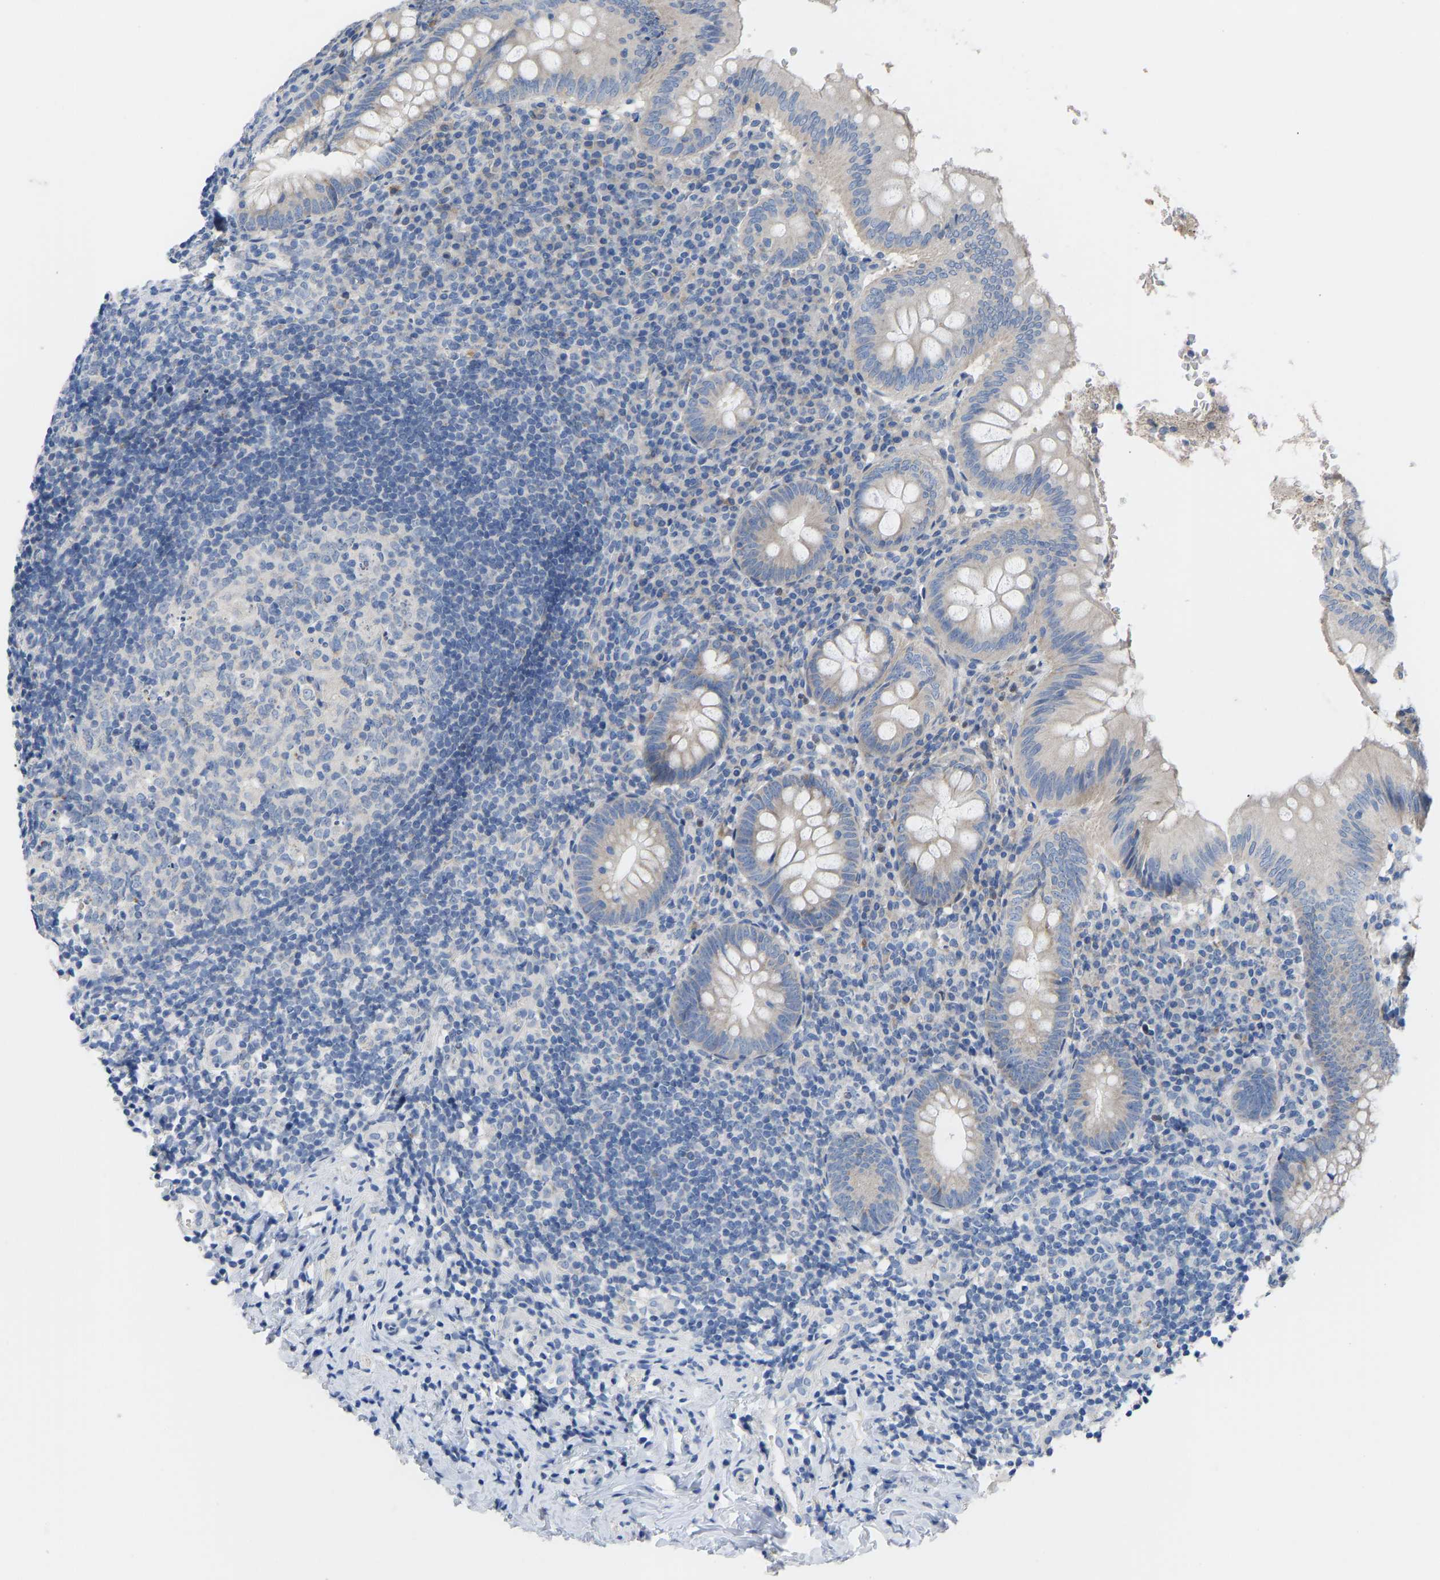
{"staining": {"intensity": "negative", "quantity": "none", "location": "none"}, "tissue": "appendix", "cell_type": "Glandular cells", "image_type": "normal", "snomed": [{"axis": "morphology", "description": "Normal tissue, NOS"}, {"axis": "topography", "description": "Appendix"}], "caption": "High magnification brightfield microscopy of benign appendix stained with DAB (3,3'-diaminobenzidine) (brown) and counterstained with hematoxylin (blue): glandular cells show no significant staining. (DAB (3,3'-diaminobenzidine) immunohistochemistry (IHC) visualized using brightfield microscopy, high magnification).", "gene": "OLIG2", "patient": {"sex": "male", "age": 8}}